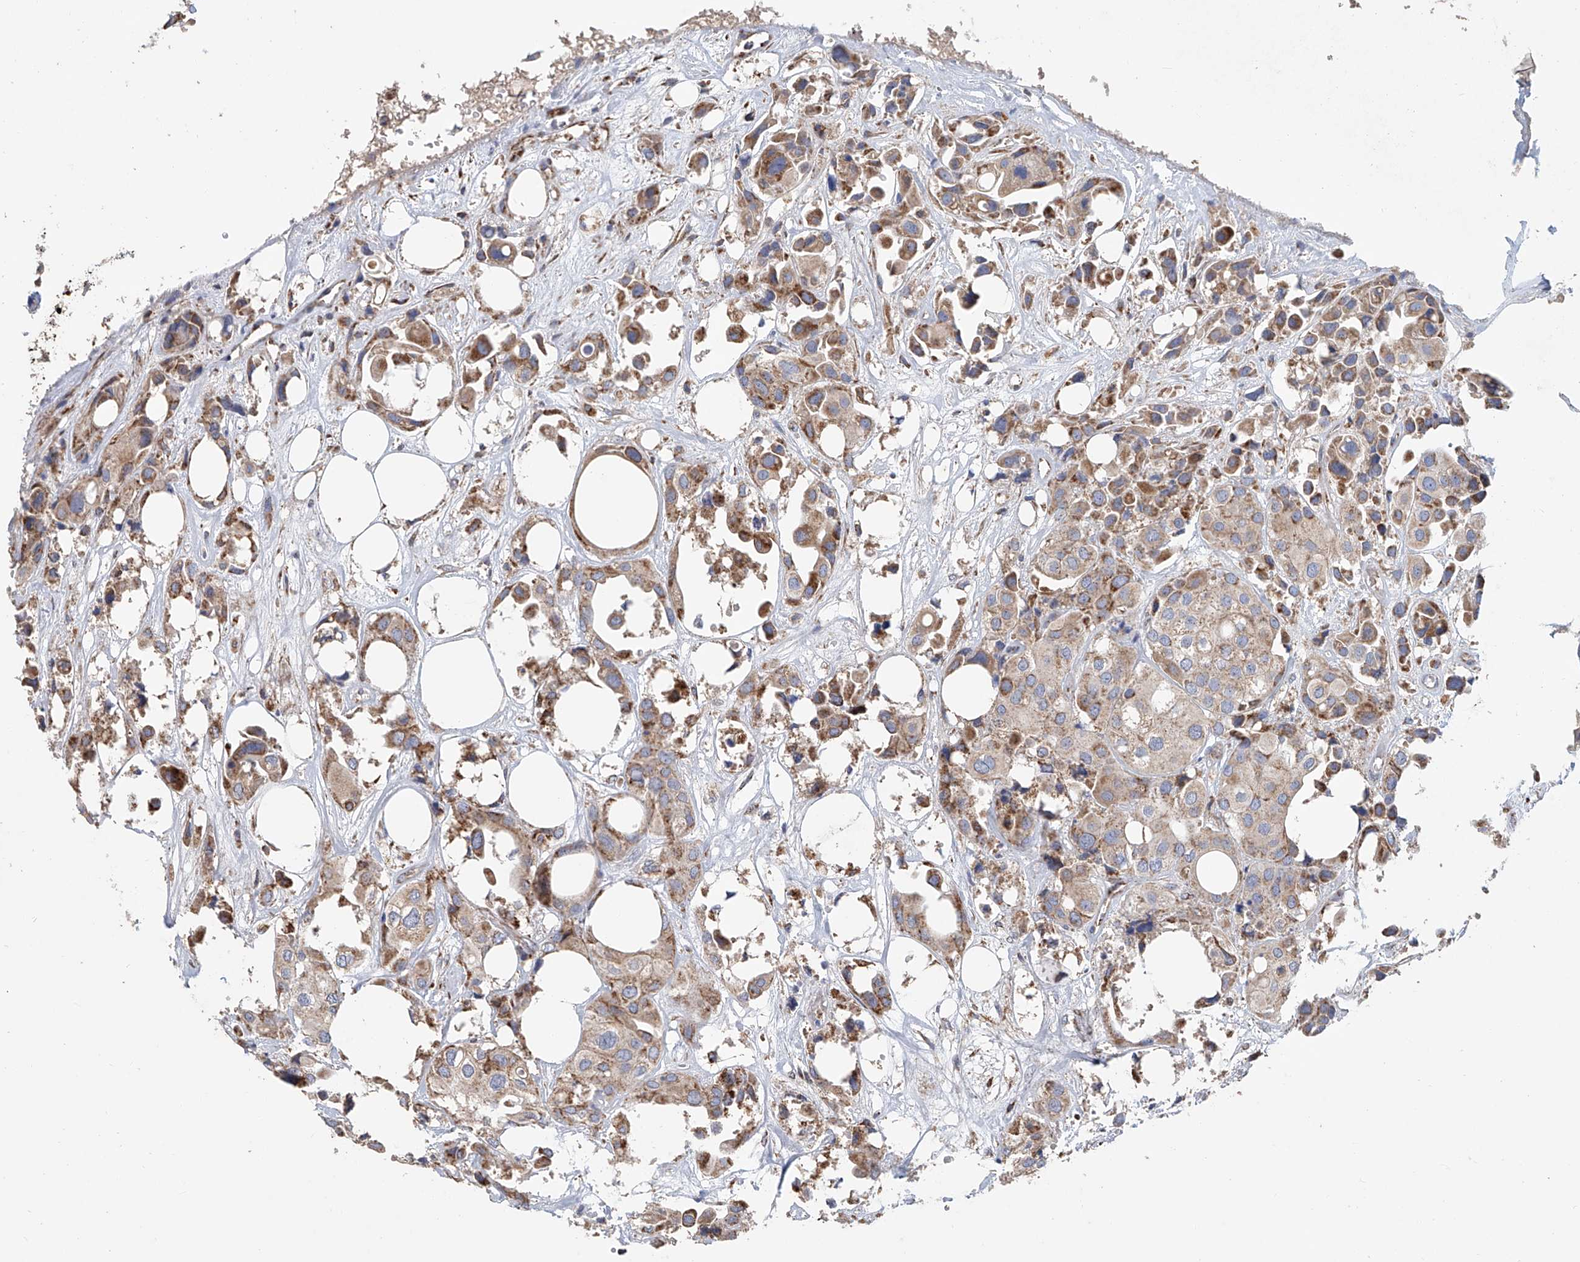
{"staining": {"intensity": "moderate", "quantity": "<25%", "location": "cytoplasmic/membranous"}, "tissue": "urothelial cancer", "cell_type": "Tumor cells", "image_type": "cancer", "snomed": [{"axis": "morphology", "description": "Urothelial carcinoma, High grade"}, {"axis": "topography", "description": "Urinary bladder"}], "caption": "Immunohistochemical staining of human high-grade urothelial carcinoma shows moderate cytoplasmic/membranous protein staining in approximately <25% of tumor cells. Nuclei are stained in blue.", "gene": "MCL1", "patient": {"sex": "male", "age": 64}}